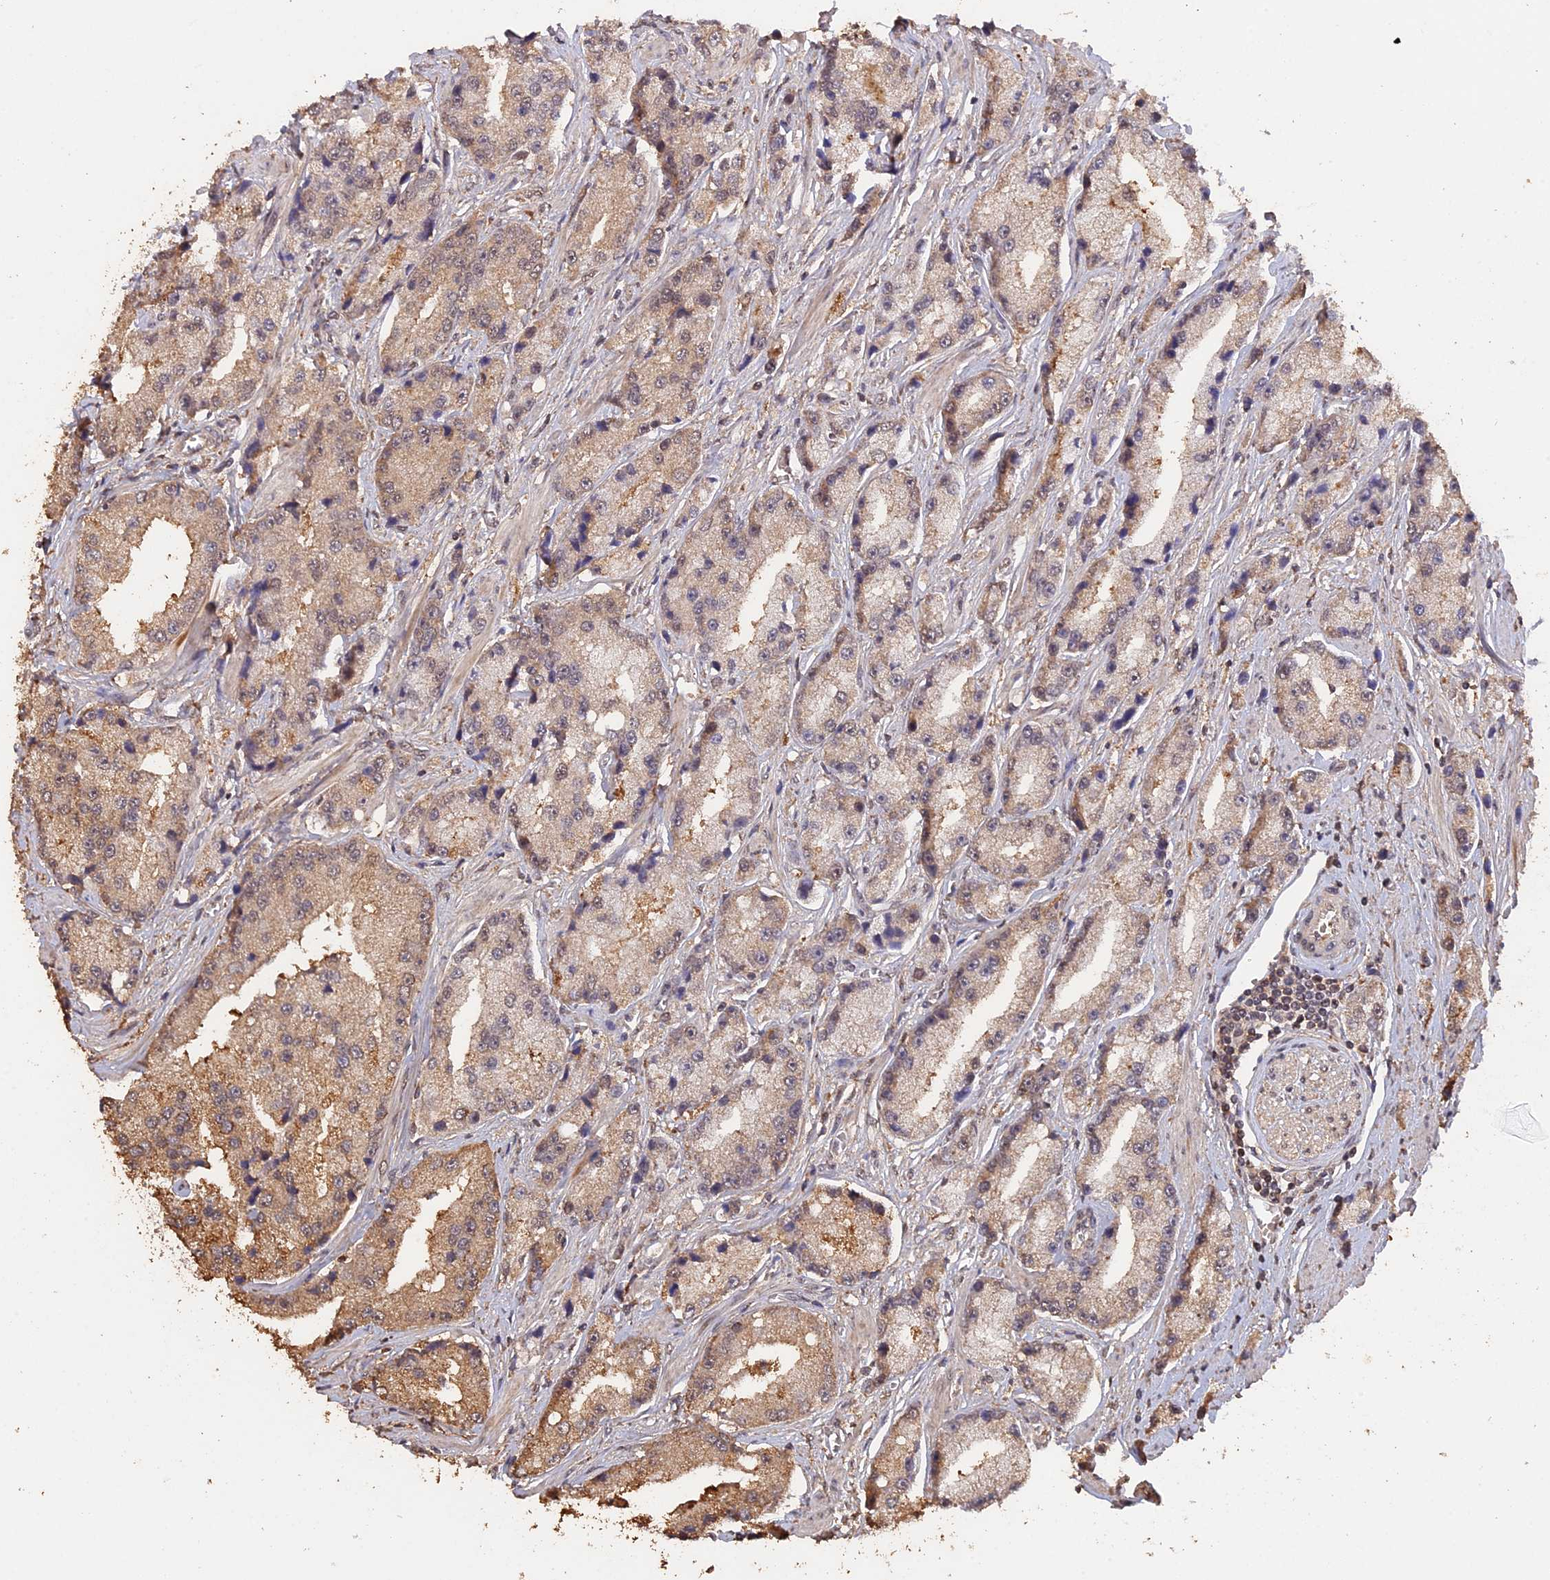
{"staining": {"intensity": "weak", "quantity": ">75%", "location": "cytoplasmic/membranous,nuclear"}, "tissue": "prostate cancer", "cell_type": "Tumor cells", "image_type": "cancer", "snomed": [{"axis": "morphology", "description": "Adenocarcinoma, High grade"}, {"axis": "topography", "description": "Prostate"}], "caption": "Prostate cancer stained for a protein (brown) demonstrates weak cytoplasmic/membranous and nuclear positive expression in approximately >75% of tumor cells.", "gene": "PSMC6", "patient": {"sex": "male", "age": 74}}